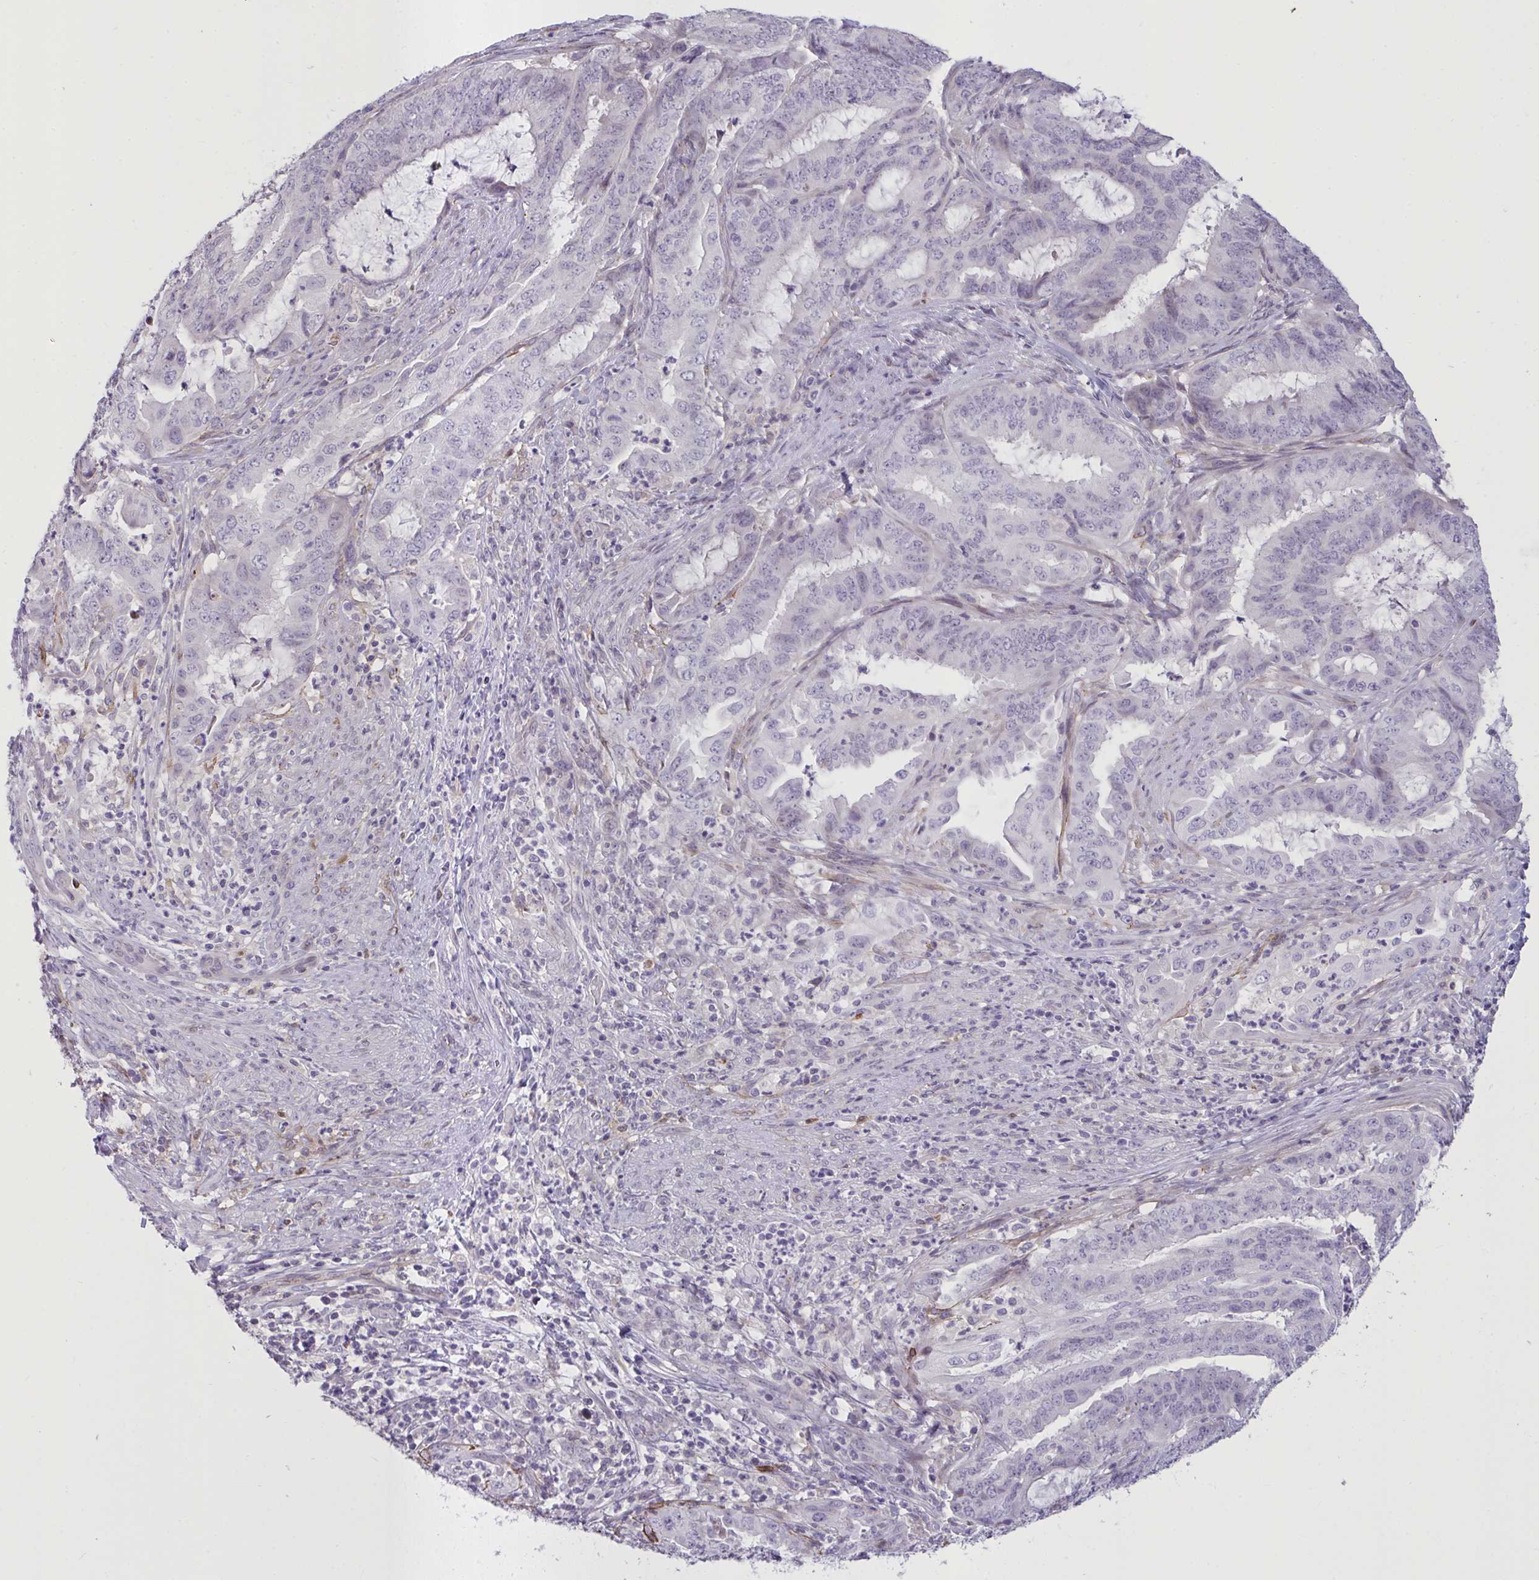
{"staining": {"intensity": "negative", "quantity": "none", "location": "none"}, "tissue": "endometrial cancer", "cell_type": "Tumor cells", "image_type": "cancer", "snomed": [{"axis": "morphology", "description": "Adenocarcinoma, NOS"}, {"axis": "topography", "description": "Endometrium"}], "caption": "DAB (3,3'-diaminobenzidine) immunohistochemical staining of endometrial cancer reveals no significant expression in tumor cells.", "gene": "SEMA6B", "patient": {"sex": "female", "age": 51}}